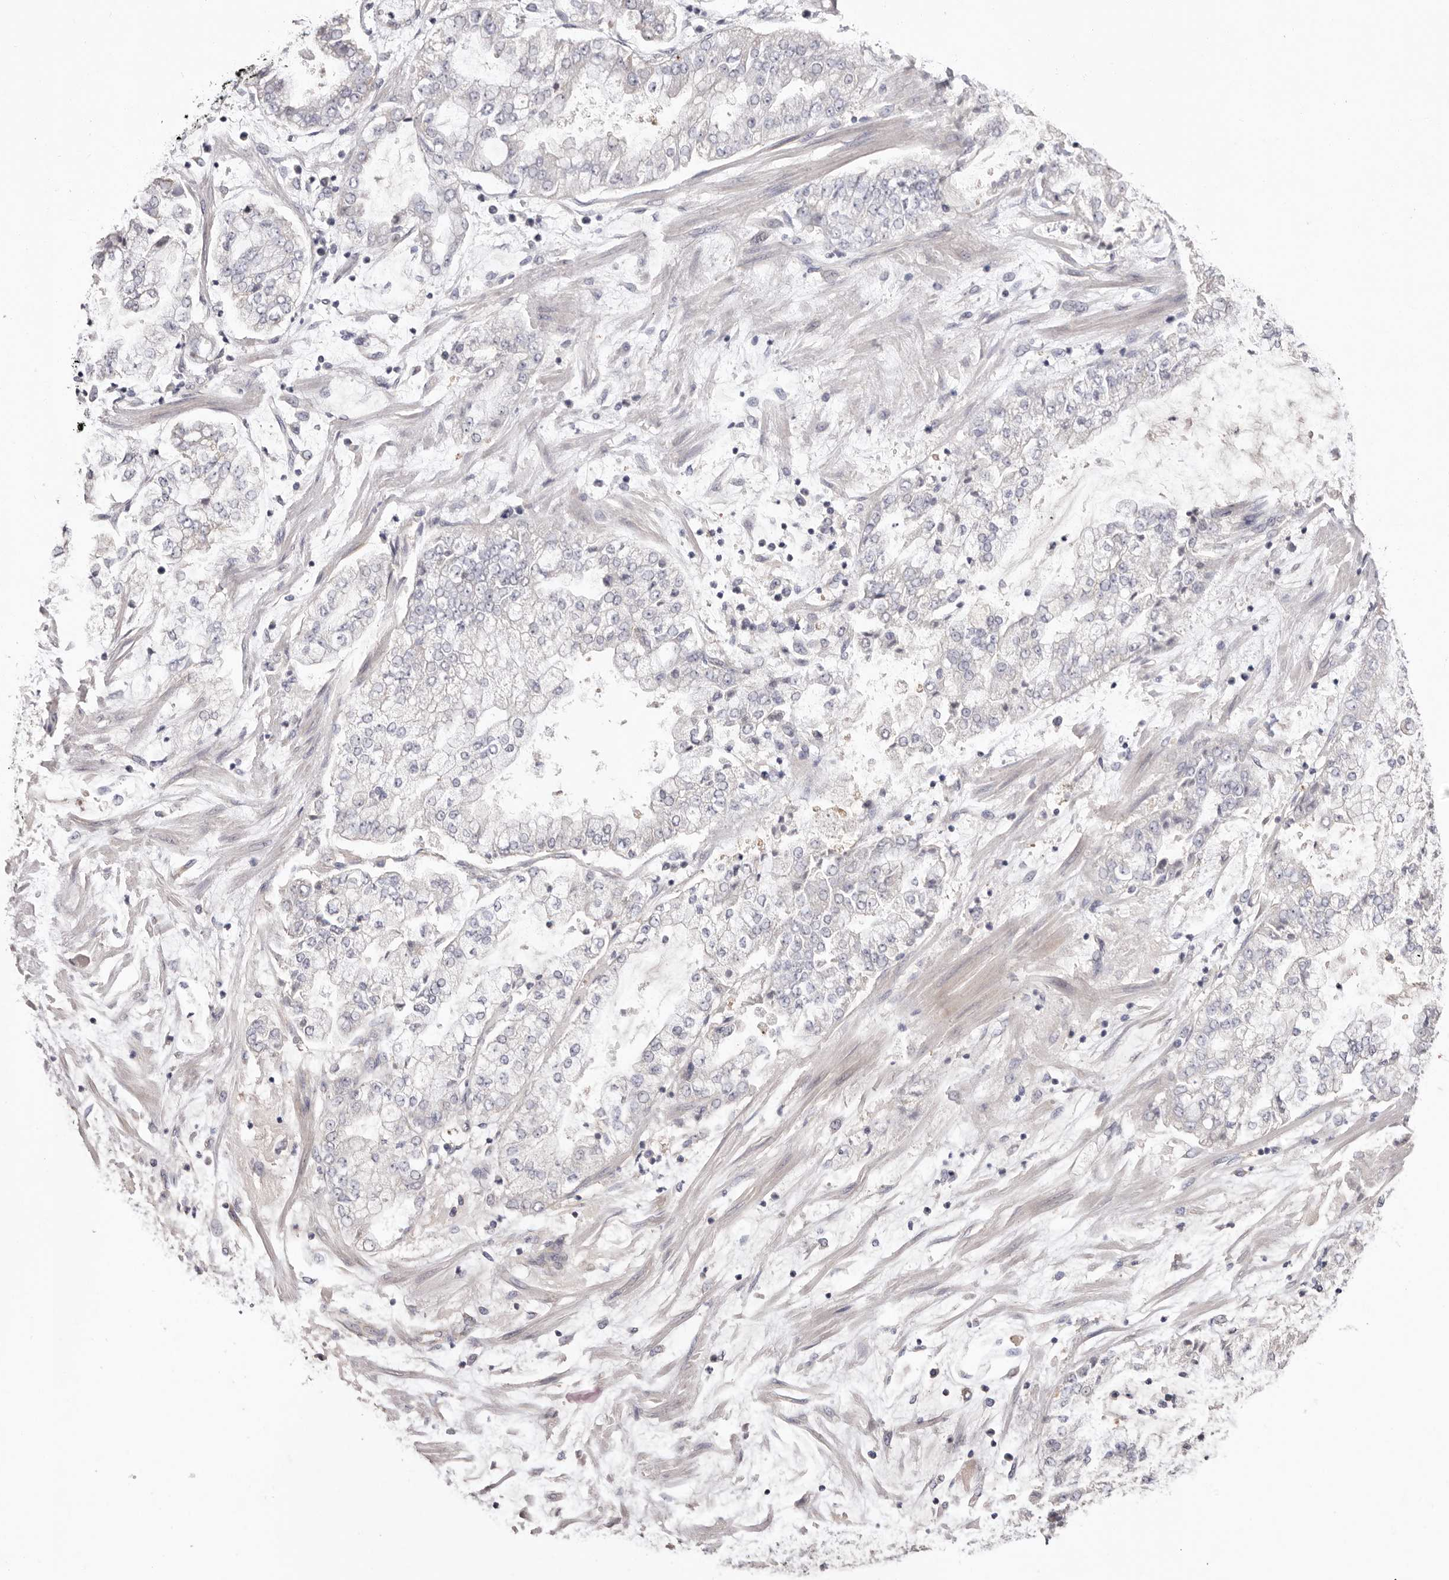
{"staining": {"intensity": "weak", "quantity": "<25%", "location": "cytoplasmic/membranous"}, "tissue": "stomach cancer", "cell_type": "Tumor cells", "image_type": "cancer", "snomed": [{"axis": "morphology", "description": "Adenocarcinoma, NOS"}, {"axis": "topography", "description": "Stomach"}], "caption": "This is a photomicrograph of immunohistochemistry staining of stomach adenocarcinoma, which shows no expression in tumor cells.", "gene": "FAM167B", "patient": {"sex": "male", "age": 76}}